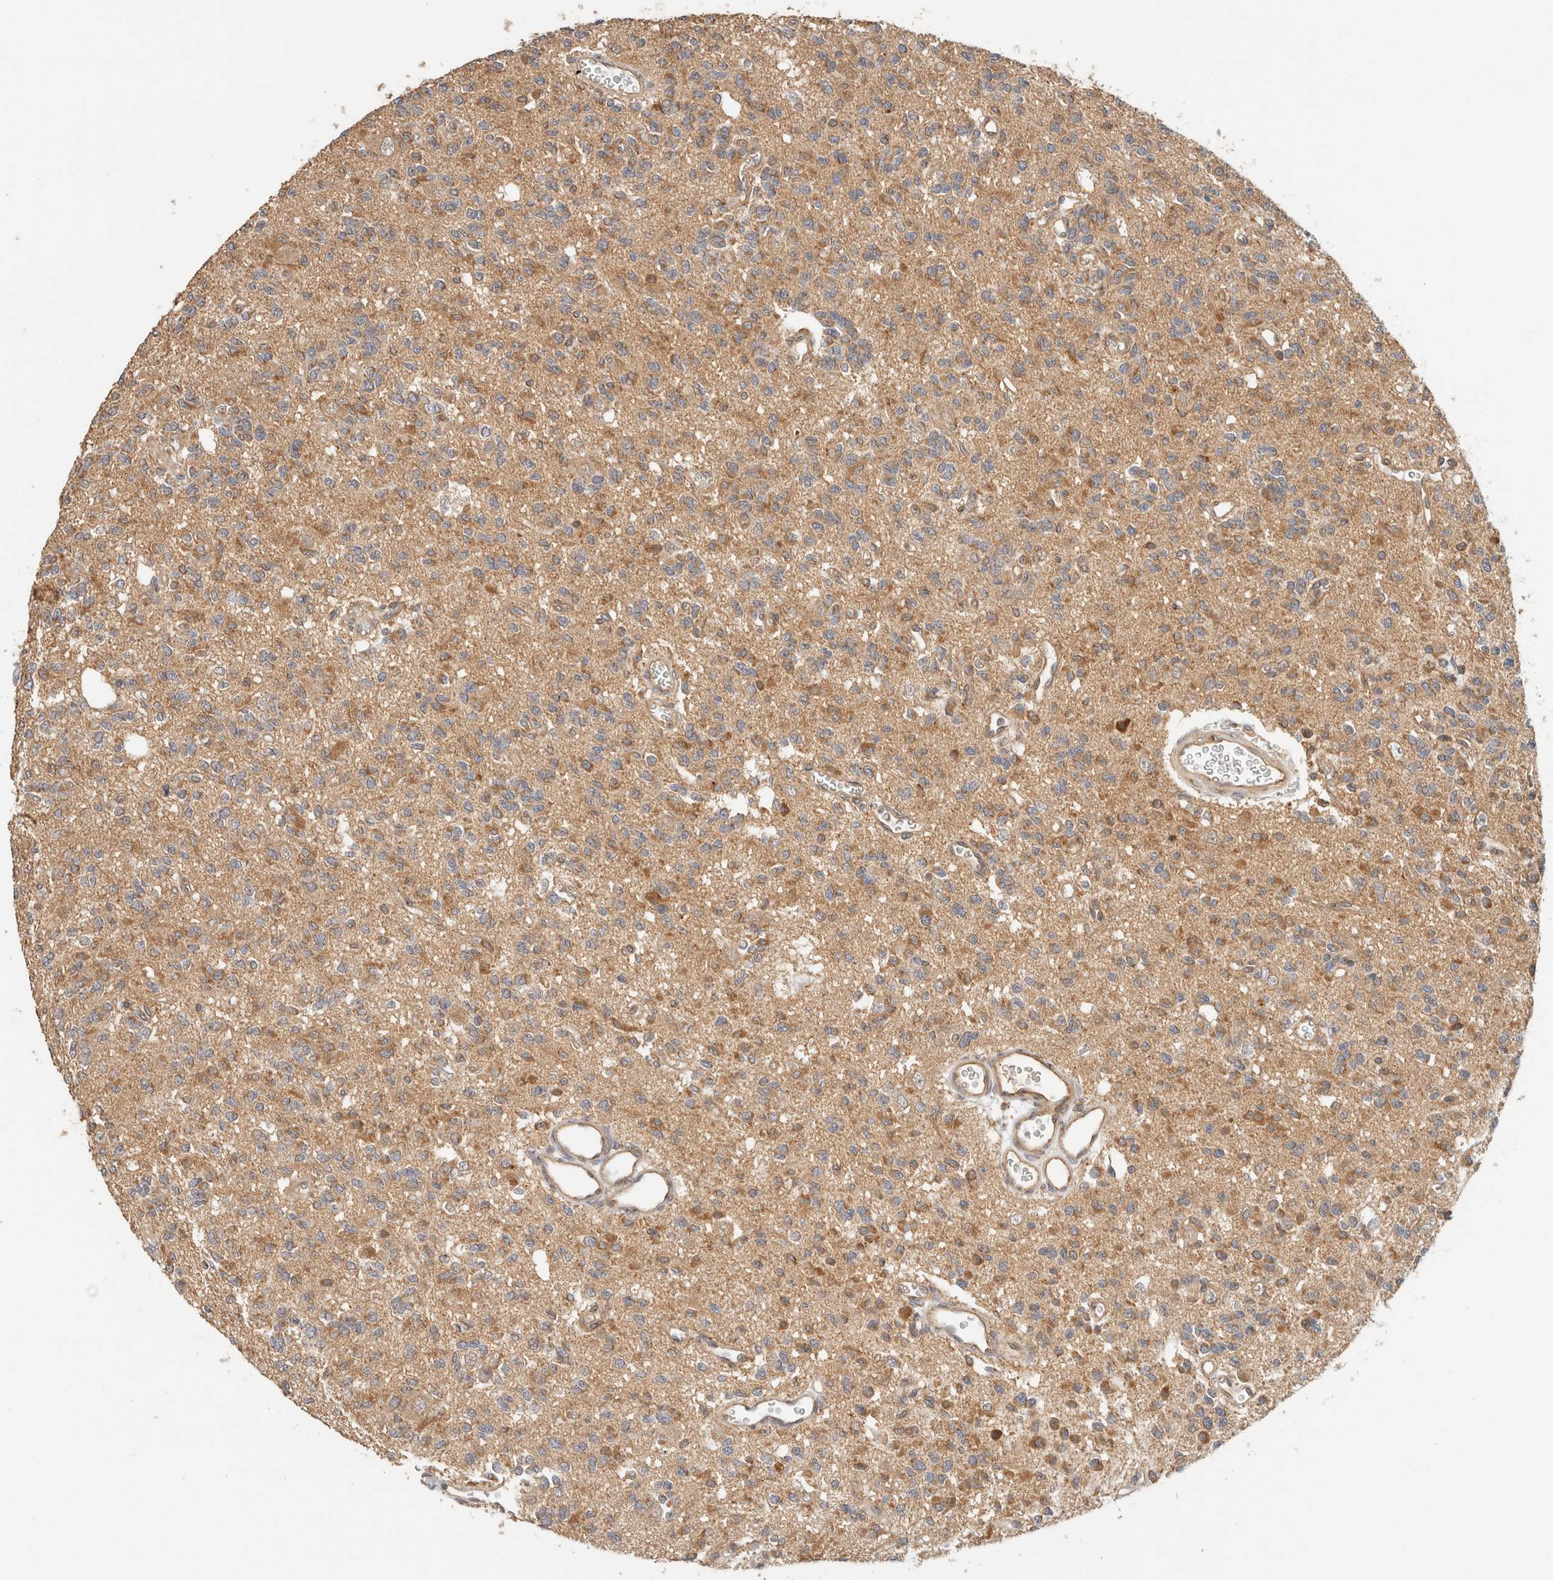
{"staining": {"intensity": "moderate", "quantity": ">75%", "location": "cytoplasmic/membranous"}, "tissue": "glioma", "cell_type": "Tumor cells", "image_type": "cancer", "snomed": [{"axis": "morphology", "description": "Glioma, malignant, Low grade"}, {"axis": "topography", "description": "Brain"}], "caption": "Glioma tissue demonstrates moderate cytoplasmic/membranous positivity in about >75% of tumor cells, visualized by immunohistochemistry. (Stains: DAB (3,3'-diaminobenzidine) in brown, nuclei in blue, Microscopy: brightfield microscopy at high magnification).", "gene": "TACC1", "patient": {"sex": "male", "age": 38}}